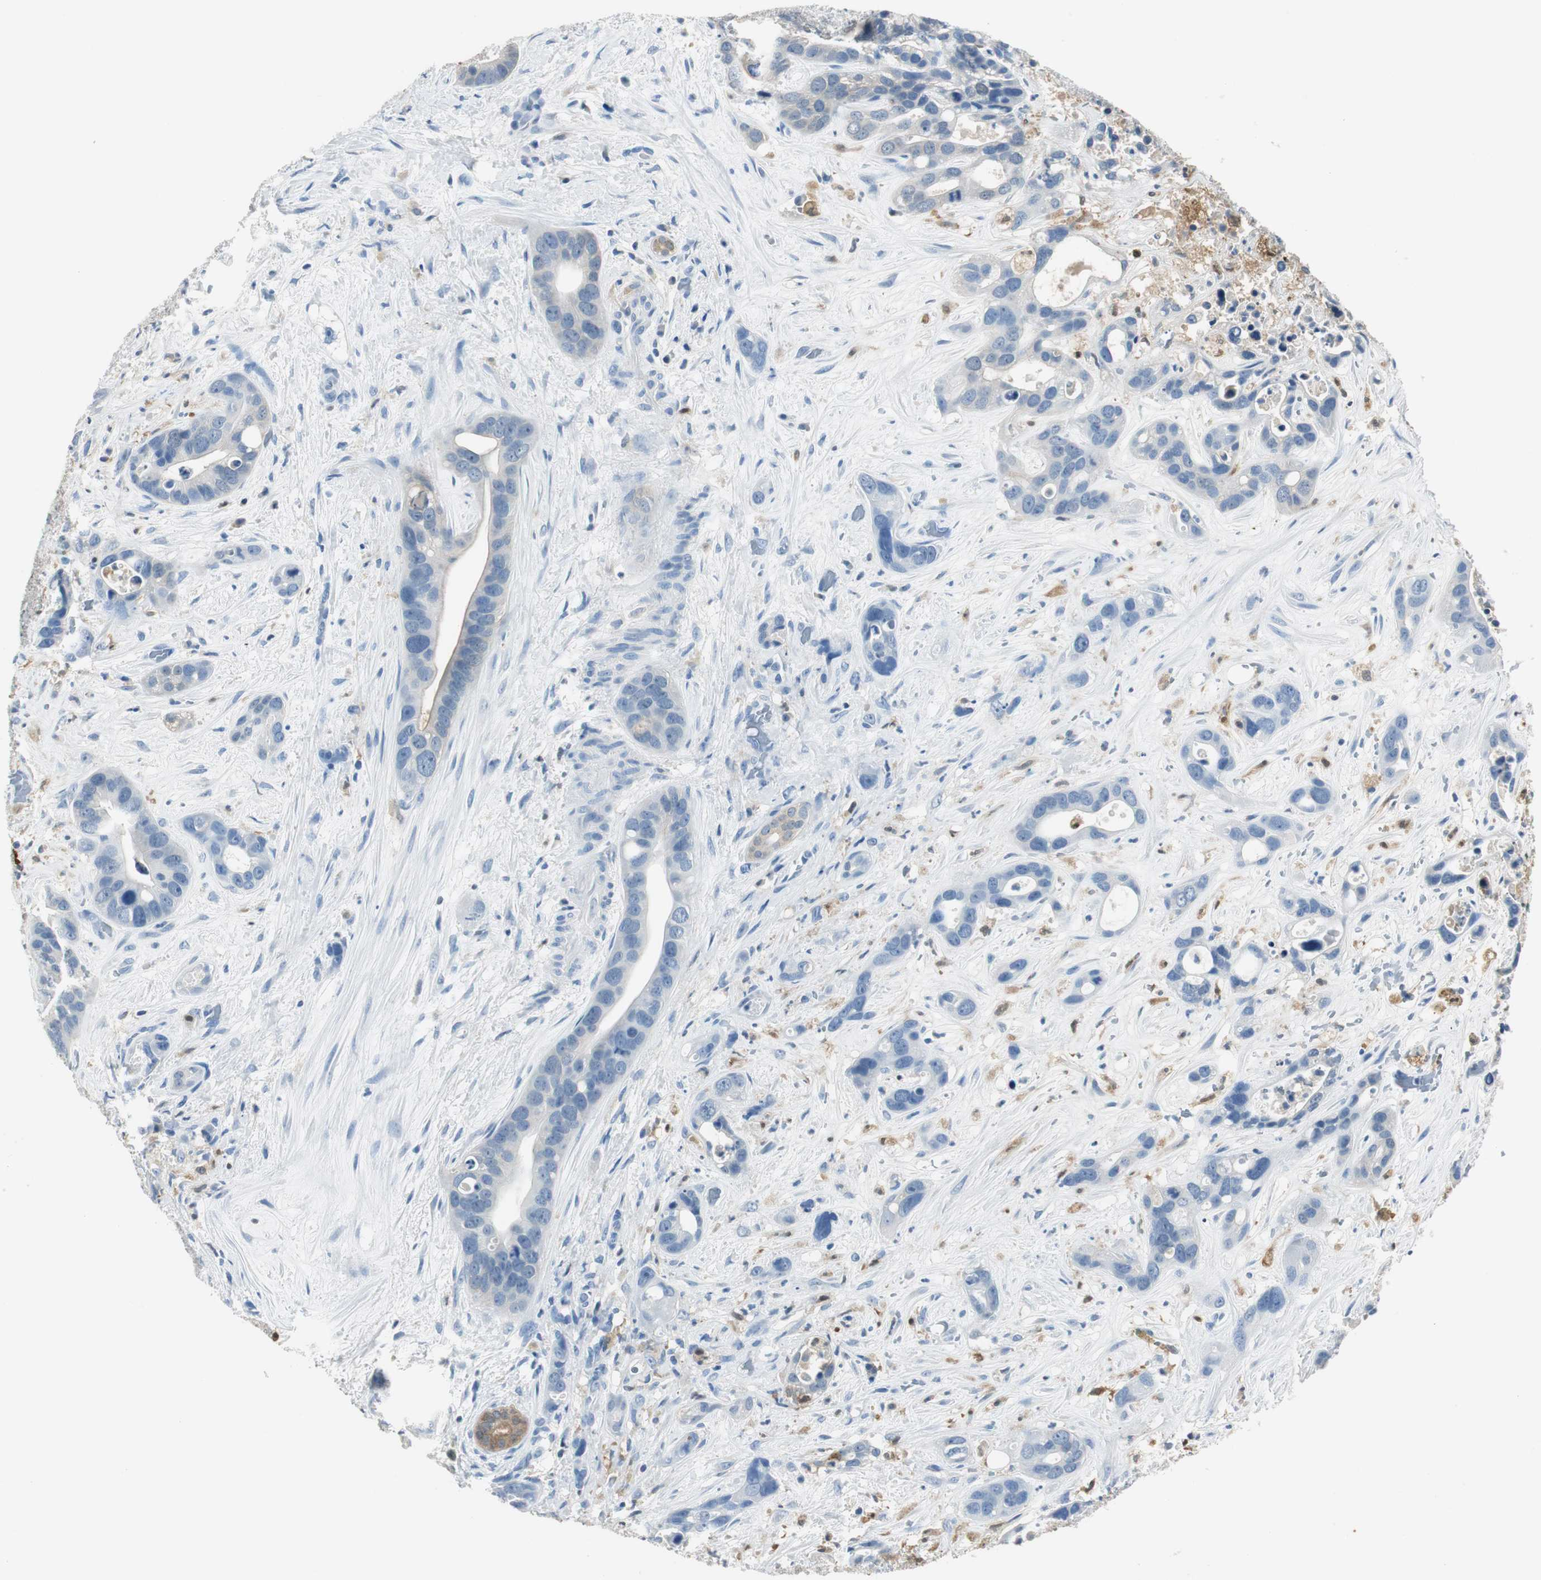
{"staining": {"intensity": "weak", "quantity": "<25%", "location": "cytoplasmic/membranous"}, "tissue": "liver cancer", "cell_type": "Tumor cells", "image_type": "cancer", "snomed": [{"axis": "morphology", "description": "Cholangiocarcinoma"}, {"axis": "topography", "description": "Liver"}], "caption": "Tumor cells are negative for brown protein staining in liver cholangiocarcinoma. The staining is performed using DAB brown chromogen with nuclei counter-stained in using hematoxylin.", "gene": "FBP1", "patient": {"sex": "female", "age": 65}}